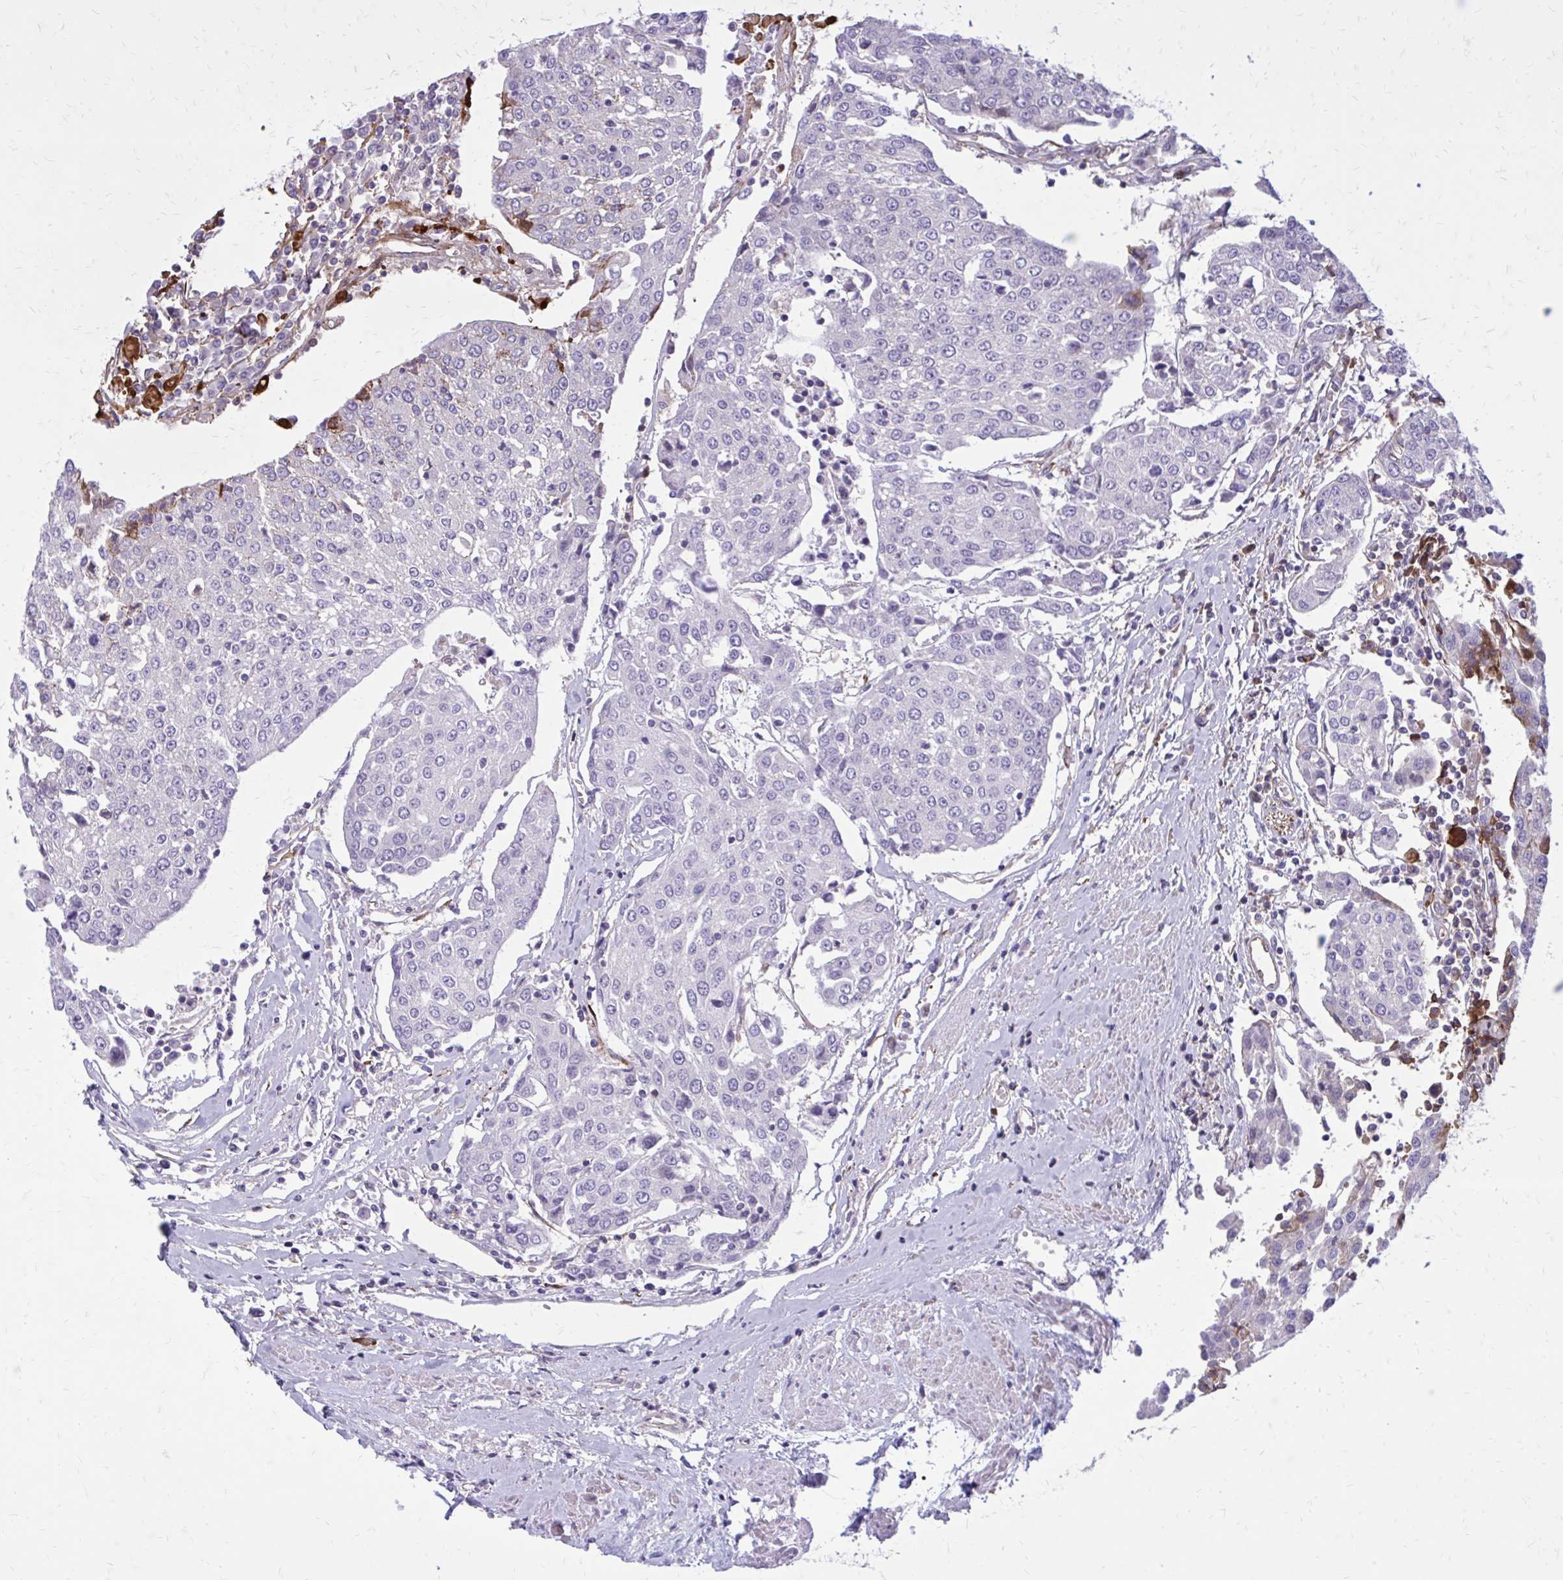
{"staining": {"intensity": "negative", "quantity": "none", "location": "none"}, "tissue": "urothelial cancer", "cell_type": "Tumor cells", "image_type": "cancer", "snomed": [{"axis": "morphology", "description": "Urothelial carcinoma, High grade"}, {"axis": "topography", "description": "Urinary bladder"}], "caption": "Immunohistochemistry (IHC) micrograph of urothelial cancer stained for a protein (brown), which reveals no positivity in tumor cells.", "gene": "BEND5", "patient": {"sex": "female", "age": 85}}